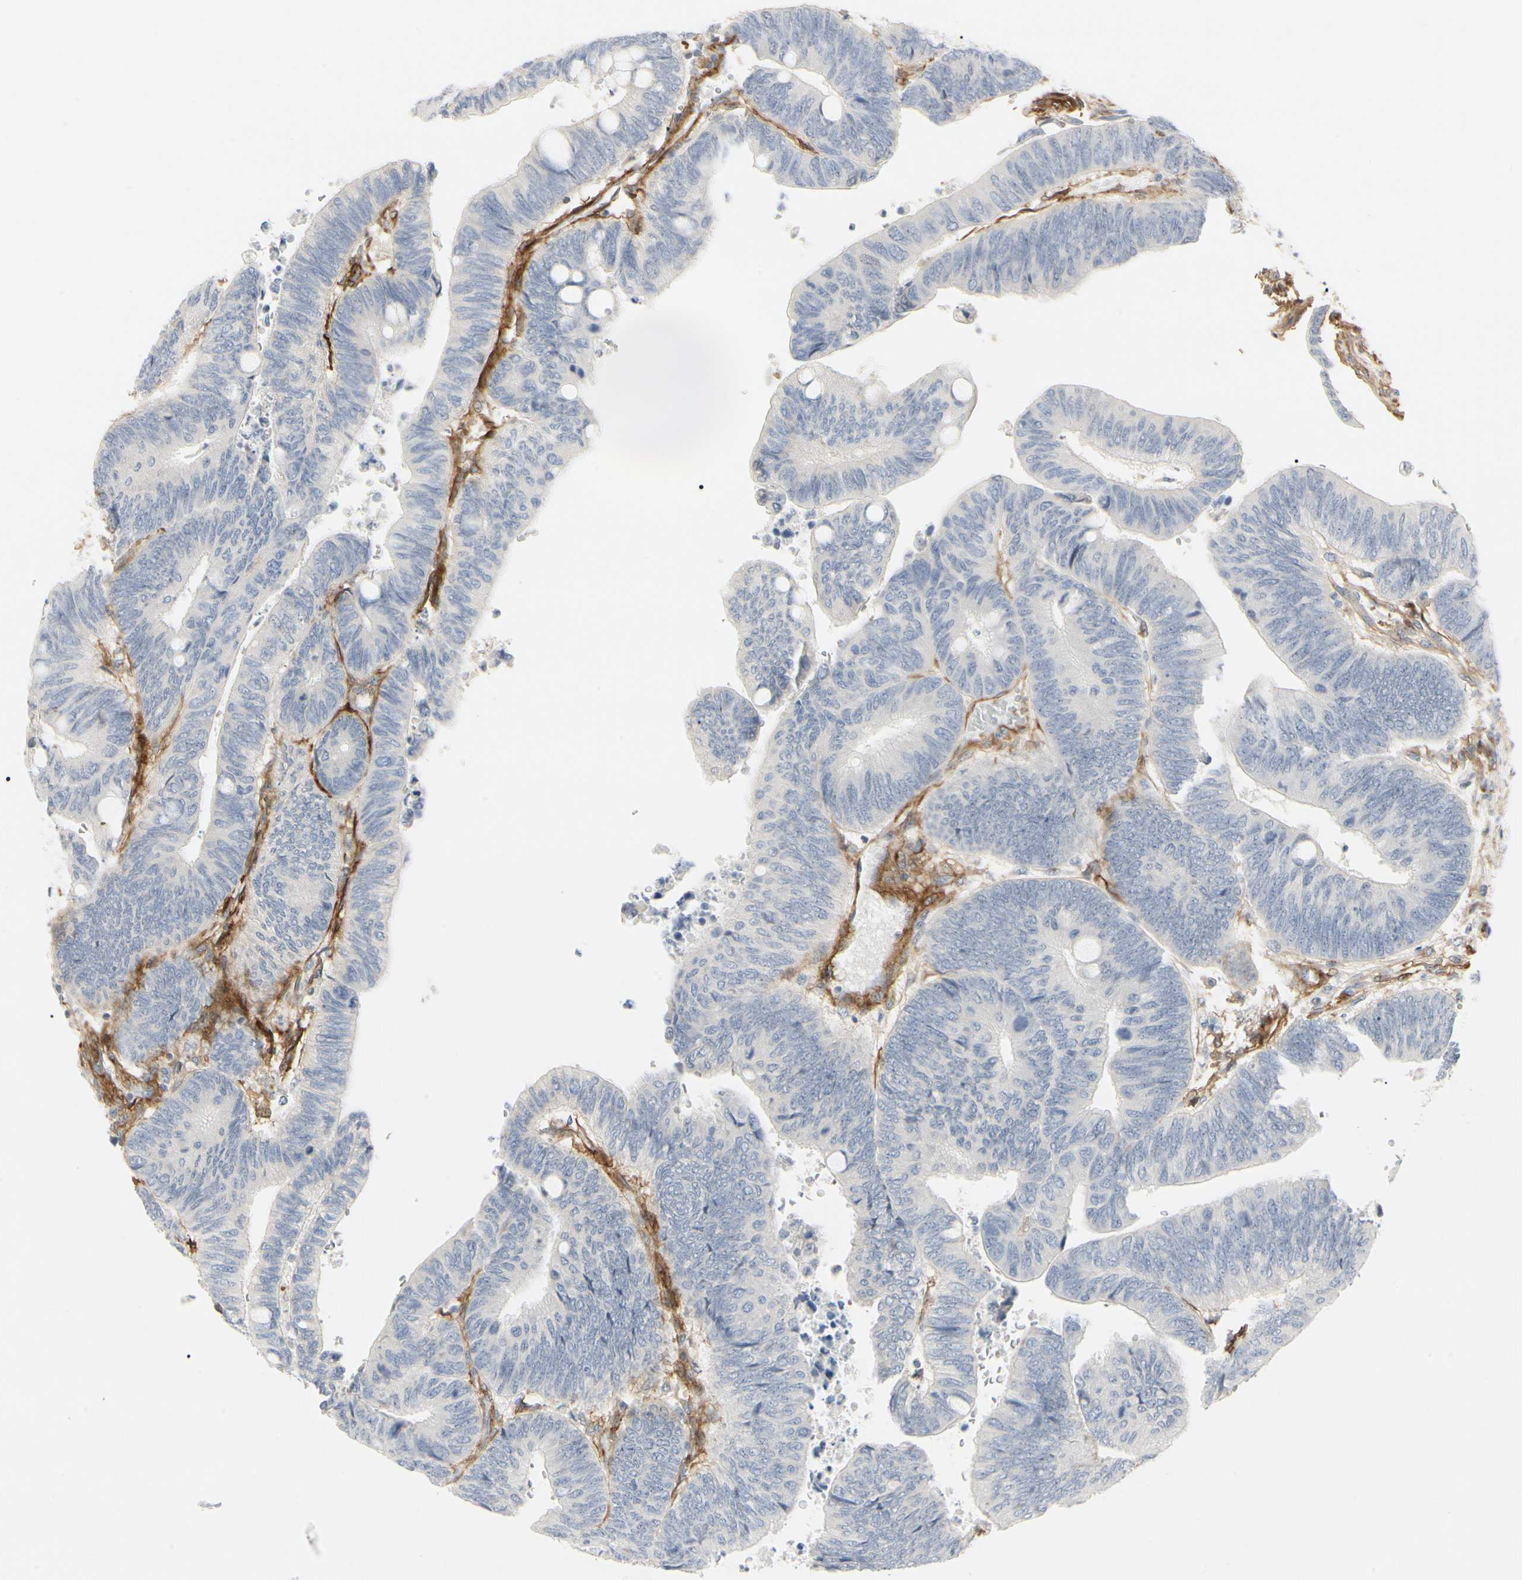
{"staining": {"intensity": "negative", "quantity": "none", "location": "none"}, "tissue": "colorectal cancer", "cell_type": "Tumor cells", "image_type": "cancer", "snomed": [{"axis": "morphology", "description": "Normal tissue, NOS"}, {"axis": "morphology", "description": "Adenocarcinoma, NOS"}, {"axis": "topography", "description": "Rectum"}, {"axis": "topography", "description": "Peripheral nerve tissue"}], "caption": "Tumor cells show no significant positivity in colorectal cancer (adenocarcinoma).", "gene": "GGT5", "patient": {"sex": "male", "age": 92}}